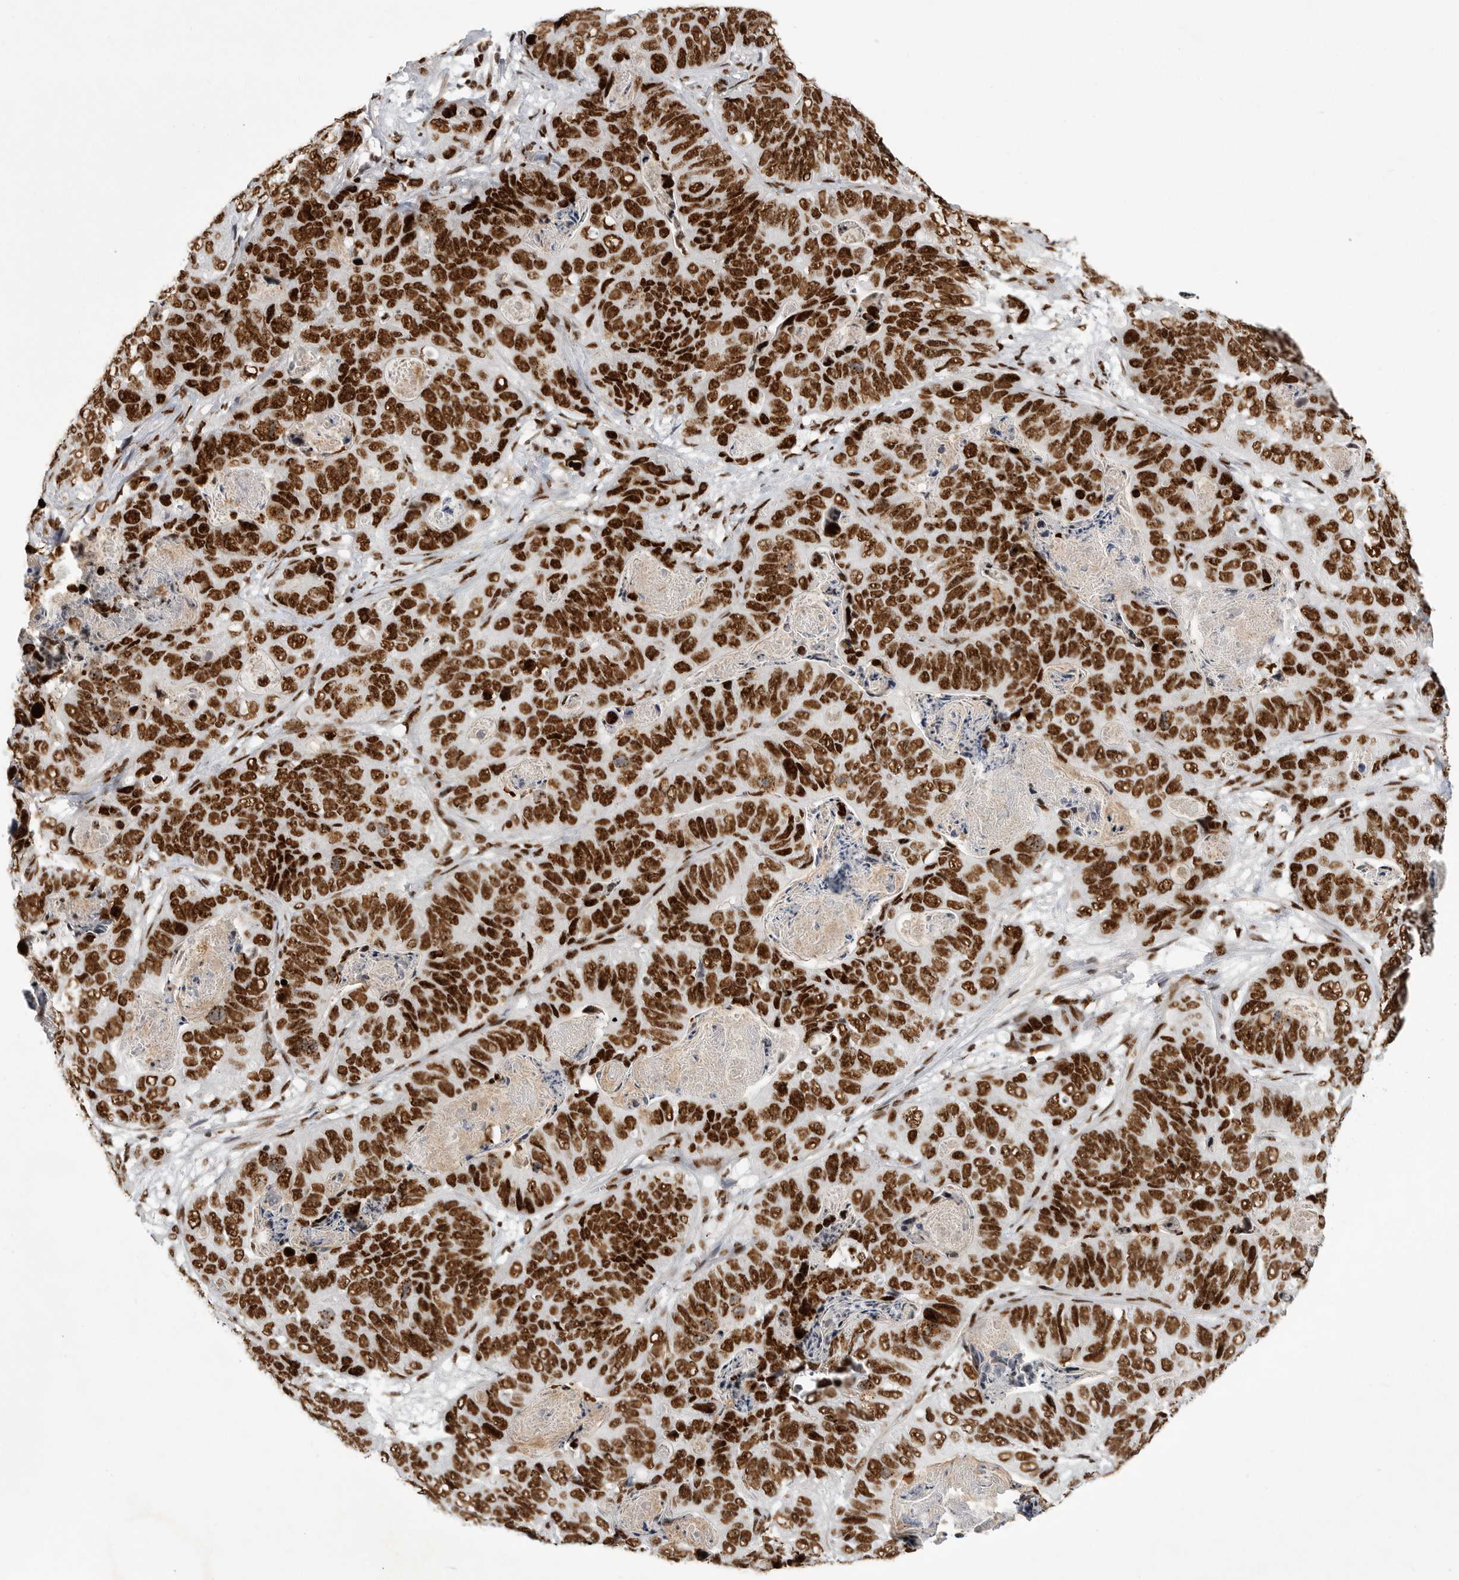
{"staining": {"intensity": "strong", "quantity": ">75%", "location": "nuclear"}, "tissue": "stomach cancer", "cell_type": "Tumor cells", "image_type": "cancer", "snomed": [{"axis": "morphology", "description": "Normal tissue, NOS"}, {"axis": "morphology", "description": "Adenocarcinoma, NOS"}, {"axis": "topography", "description": "Stomach"}], "caption": "Human adenocarcinoma (stomach) stained for a protein (brown) displays strong nuclear positive positivity in approximately >75% of tumor cells.", "gene": "BCLAF1", "patient": {"sex": "female", "age": 89}}